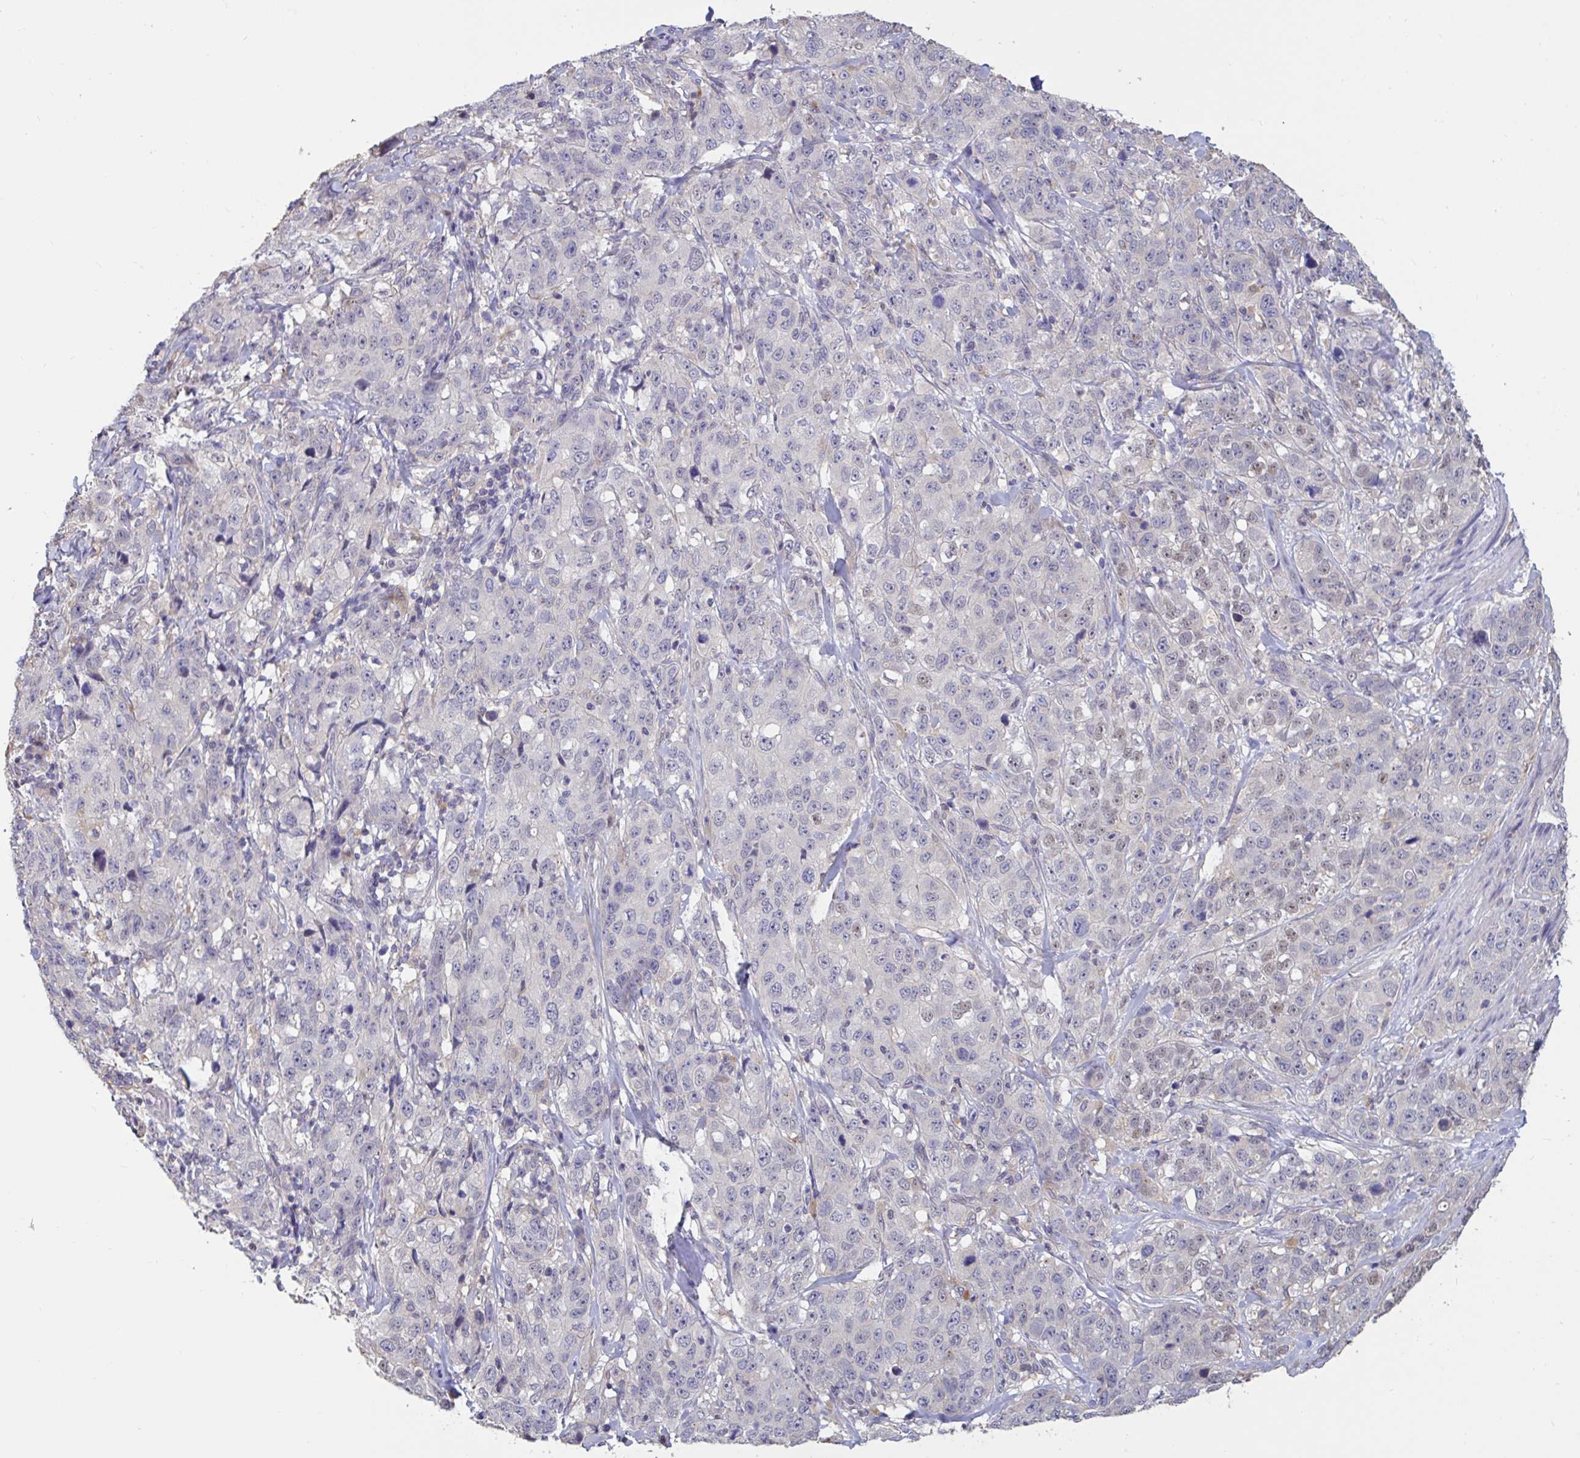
{"staining": {"intensity": "negative", "quantity": "none", "location": "none"}, "tissue": "stomach cancer", "cell_type": "Tumor cells", "image_type": "cancer", "snomed": [{"axis": "morphology", "description": "Adenocarcinoma, NOS"}, {"axis": "topography", "description": "Stomach"}], "caption": "Tumor cells show no significant protein positivity in adenocarcinoma (stomach).", "gene": "DDX39A", "patient": {"sex": "male", "age": 48}}